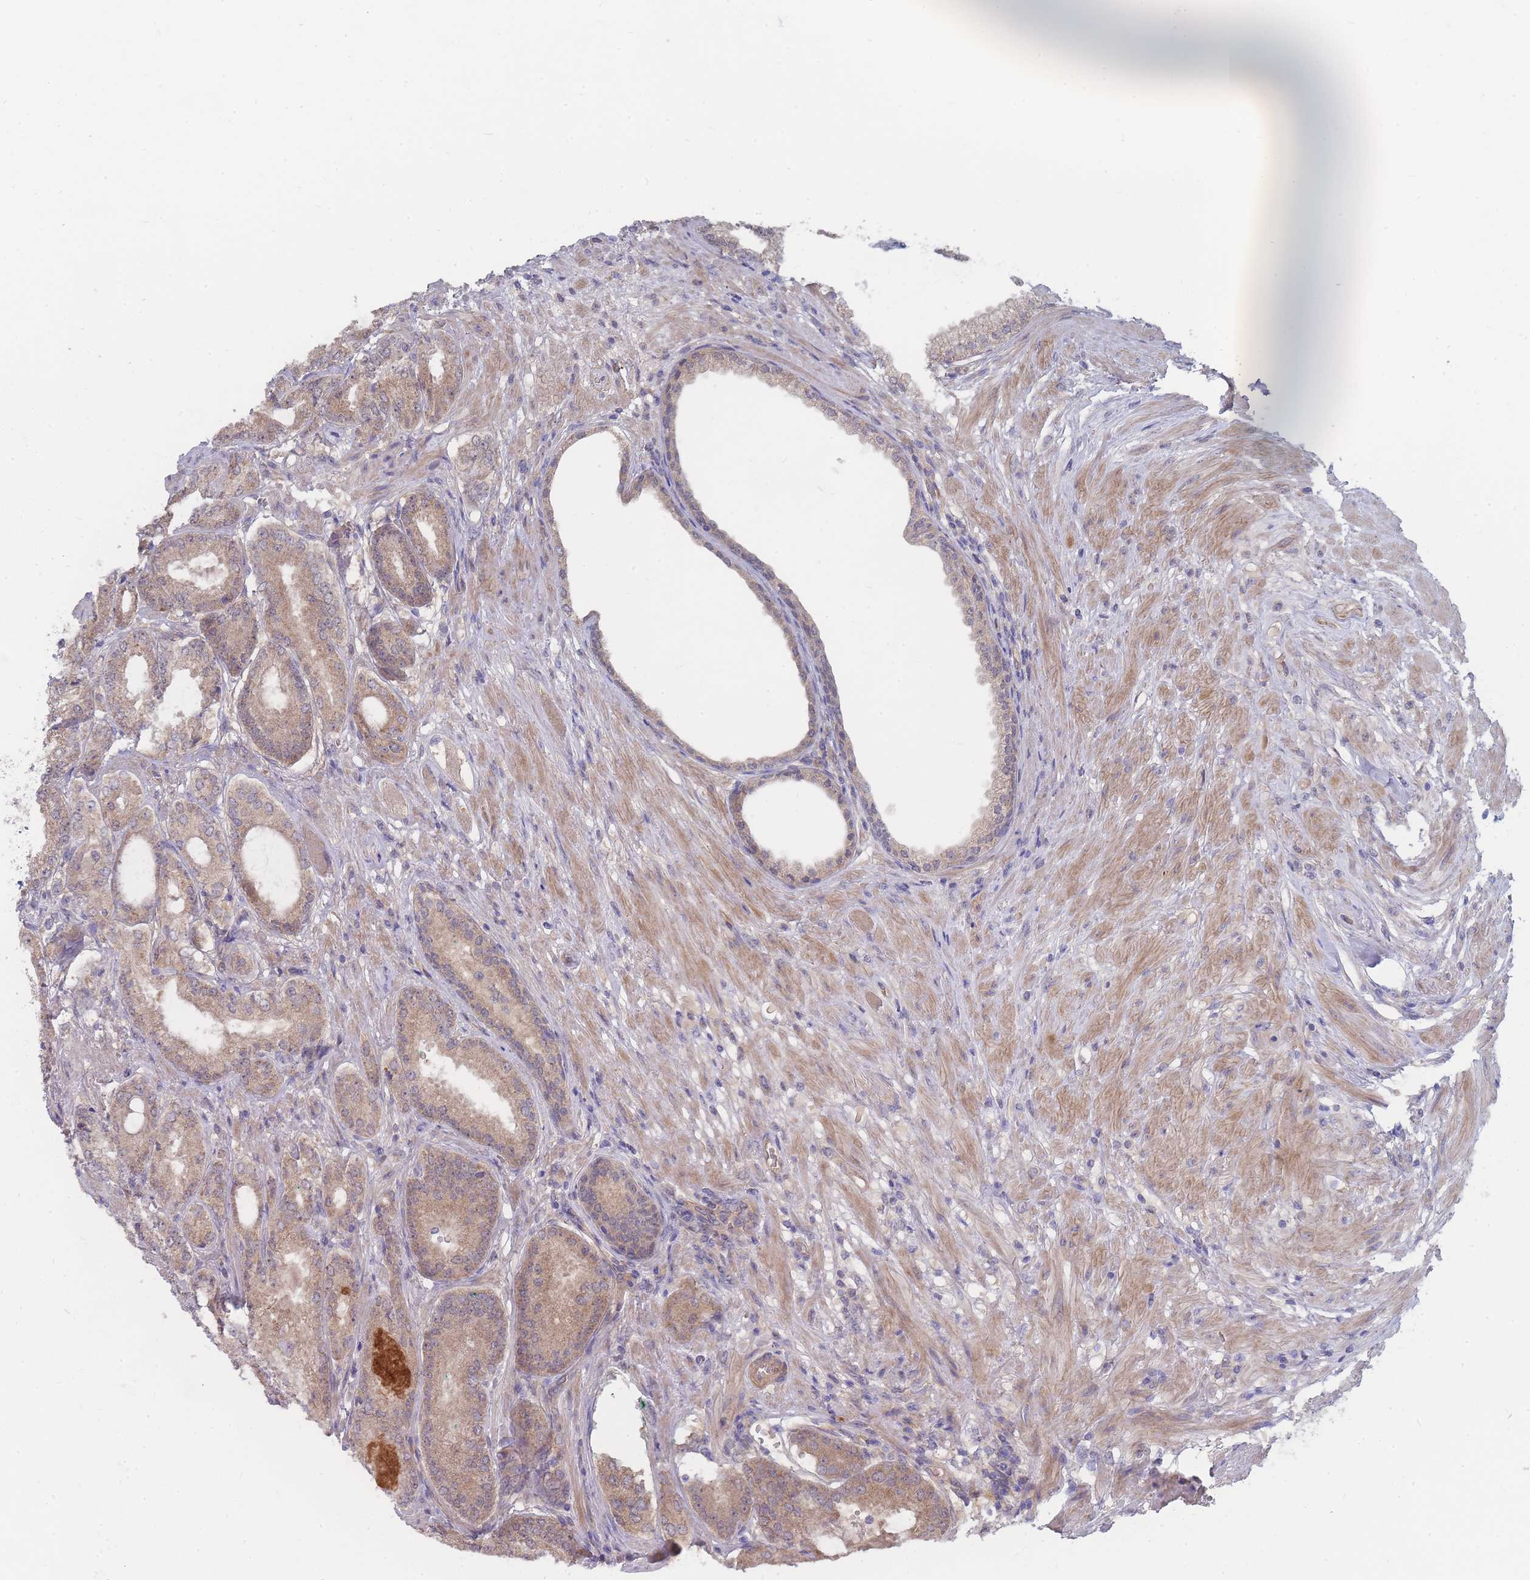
{"staining": {"intensity": "moderate", "quantity": ">75%", "location": "cytoplasmic/membranous"}, "tissue": "prostate cancer", "cell_type": "Tumor cells", "image_type": "cancer", "snomed": [{"axis": "morphology", "description": "Adenocarcinoma, High grade"}, {"axis": "topography", "description": "Prostate"}], "caption": "A brown stain highlights moderate cytoplasmic/membranous staining of a protein in human high-grade adenocarcinoma (prostate) tumor cells. (Brightfield microscopy of DAB IHC at high magnification).", "gene": "NUB1", "patient": {"sex": "male", "age": 71}}